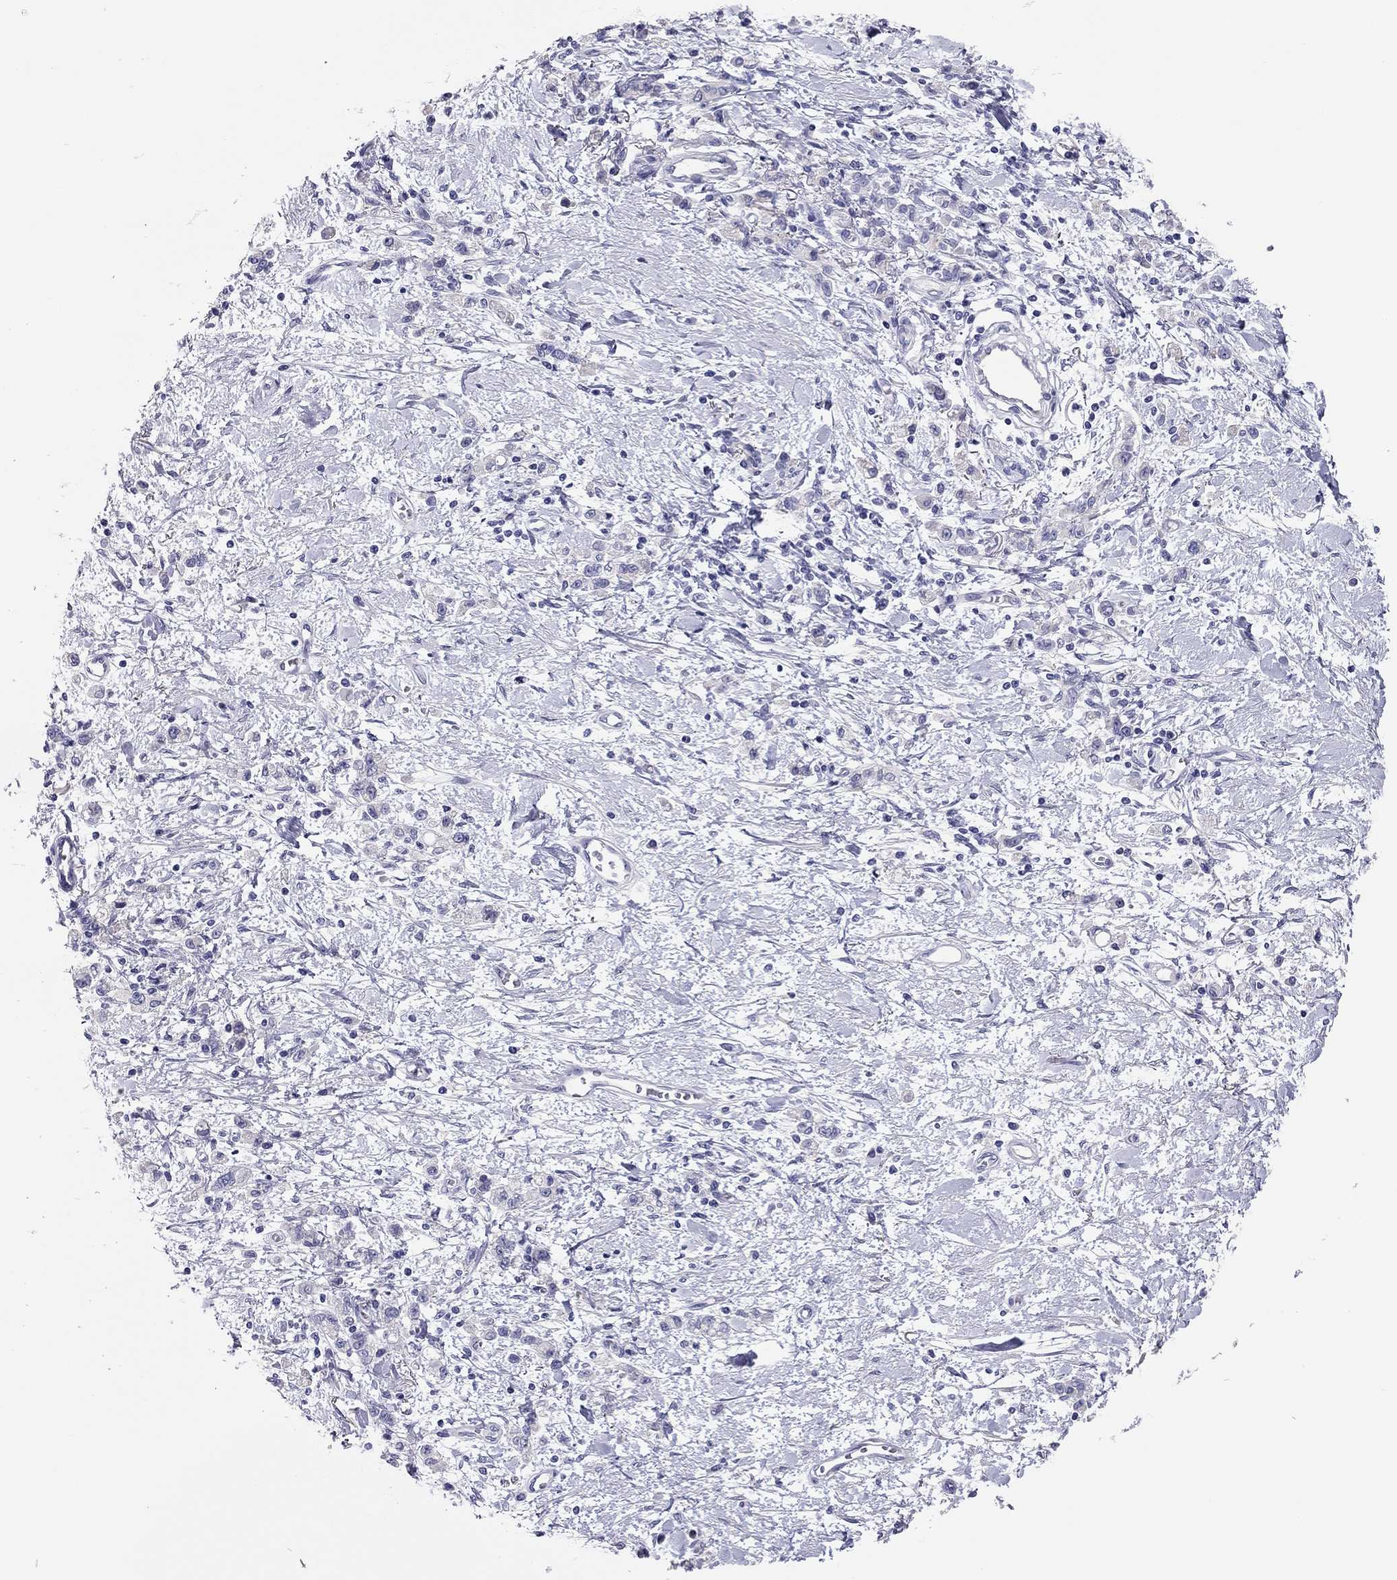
{"staining": {"intensity": "negative", "quantity": "none", "location": "none"}, "tissue": "stomach cancer", "cell_type": "Tumor cells", "image_type": "cancer", "snomed": [{"axis": "morphology", "description": "Adenocarcinoma, NOS"}, {"axis": "topography", "description": "Stomach"}], "caption": "Tumor cells show no significant staining in stomach cancer.", "gene": "SCARB1", "patient": {"sex": "male", "age": 77}}